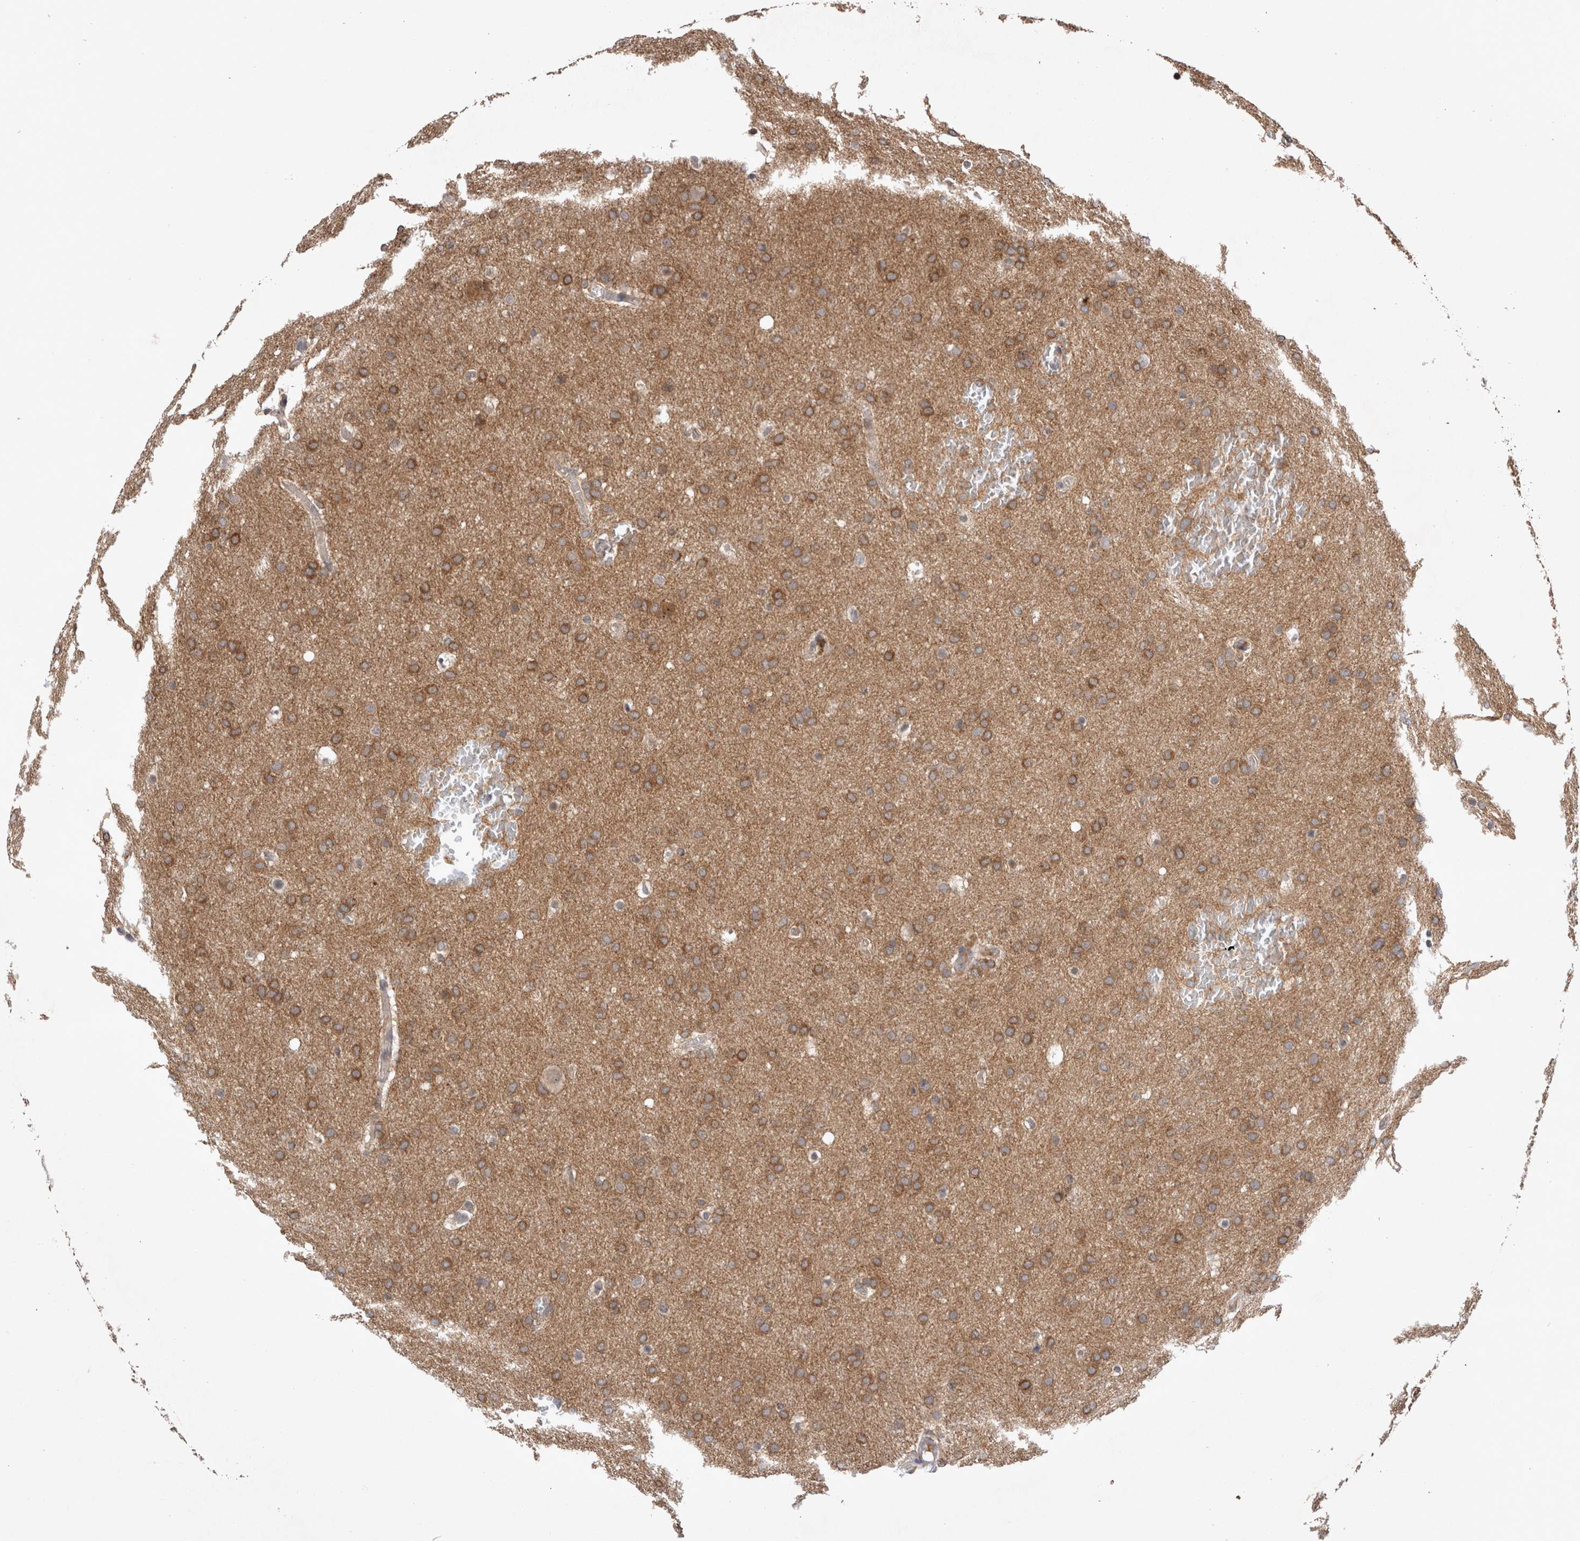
{"staining": {"intensity": "moderate", "quantity": ">75%", "location": "cytoplasmic/membranous"}, "tissue": "glioma", "cell_type": "Tumor cells", "image_type": "cancer", "snomed": [{"axis": "morphology", "description": "Glioma, malignant, Low grade"}, {"axis": "topography", "description": "Brain"}], "caption": "IHC image of malignant glioma (low-grade) stained for a protein (brown), which shows medium levels of moderate cytoplasmic/membranous staining in approximately >75% of tumor cells.", "gene": "PLEKHM1", "patient": {"sex": "female", "age": 37}}